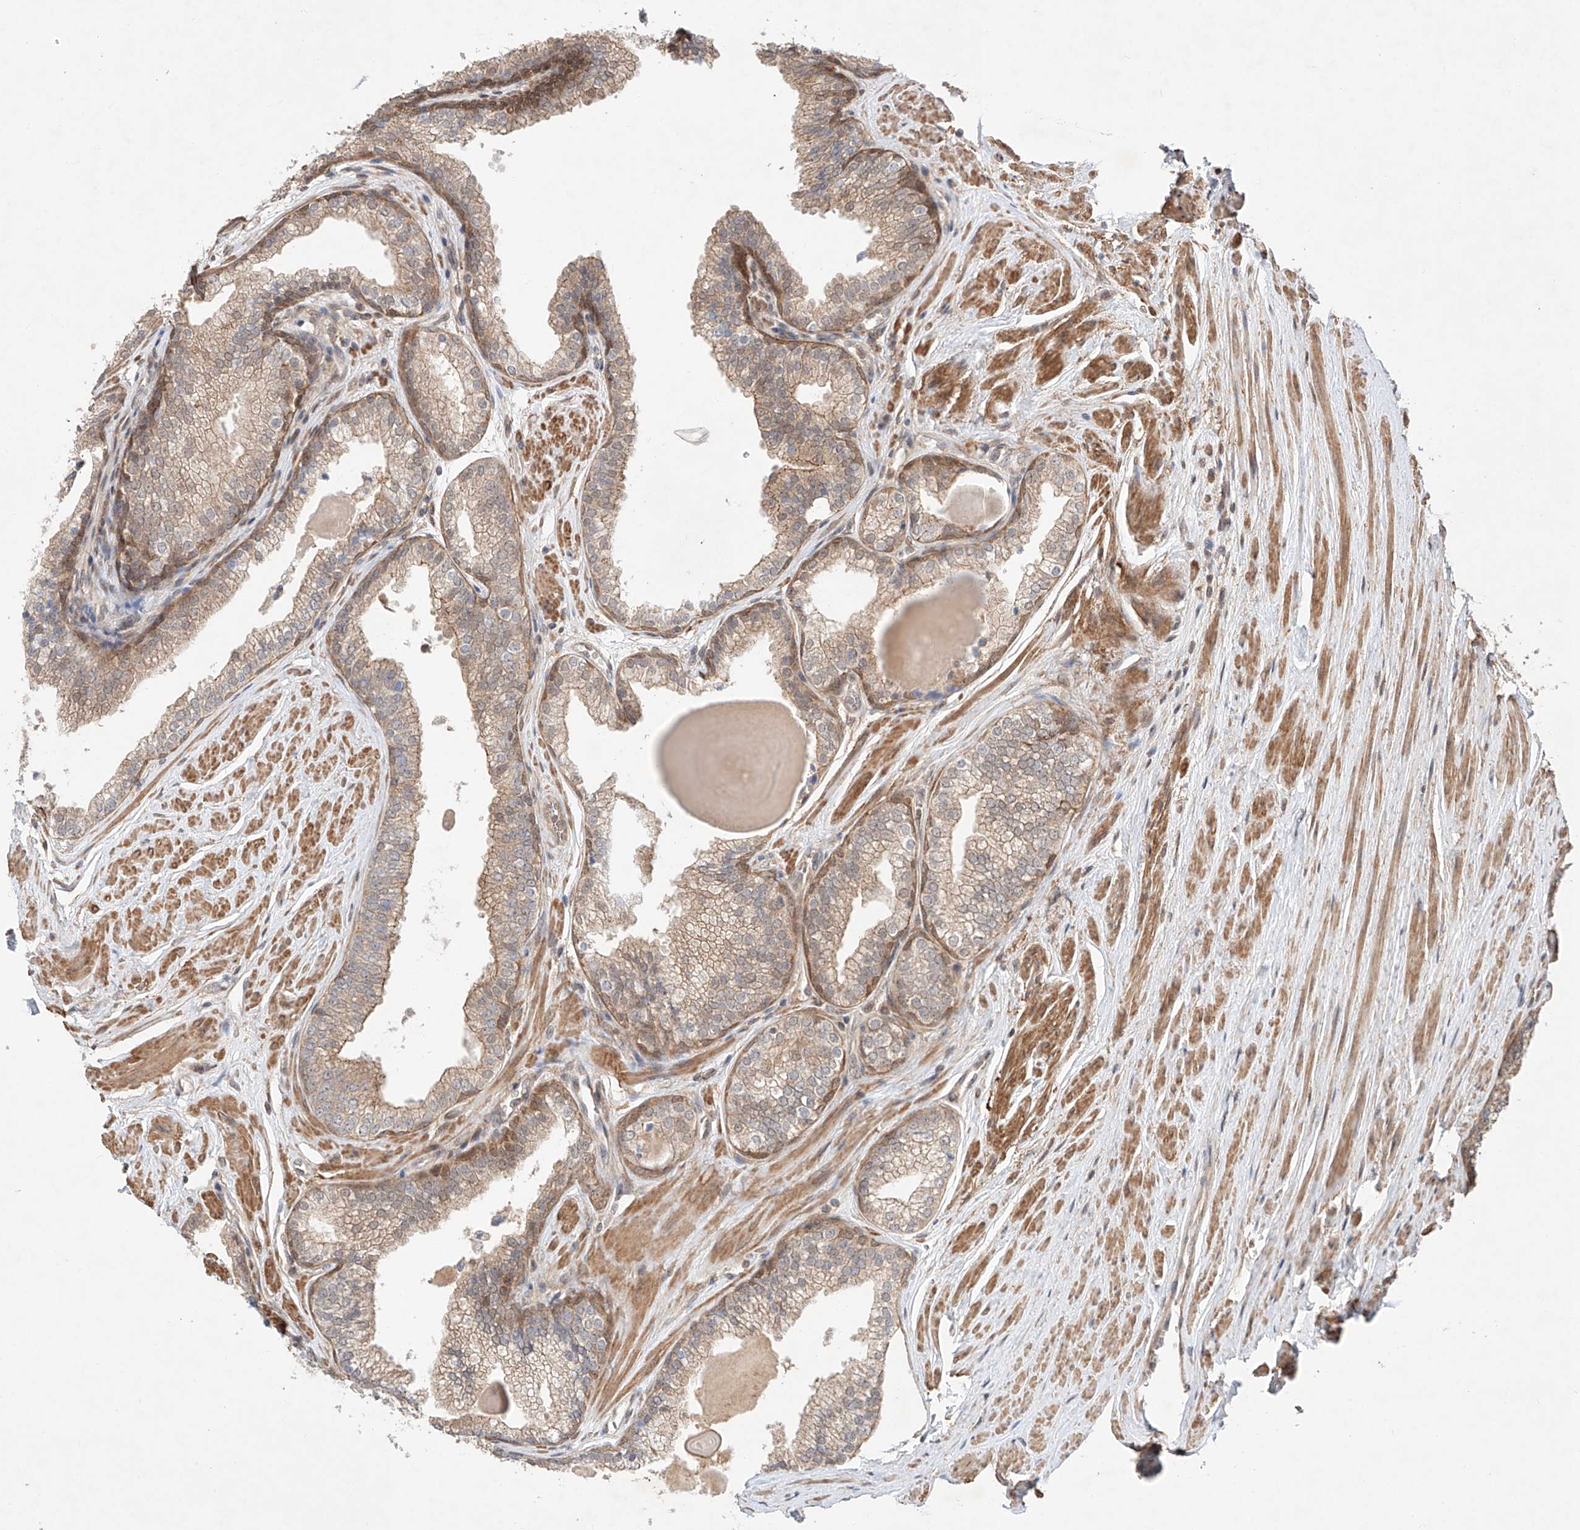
{"staining": {"intensity": "weak", "quantity": ">75%", "location": "cytoplasmic/membranous"}, "tissue": "prostate cancer", "cell_type": "Tumor cells", "image_type": "cancer", "snomed": [{"axis": "morphology", "description": "Adenocarcinoma, High grade"}, {"axis": "topography", "description": "Prostate"}], "caption": "Weak cytoplasmic/membranous positivity for a protein is identified in approximately >75% of tumor cells of adenocarcinoma (high-grade) (prostate) using immunohistochemistry (IHC).", "gene": "TSR2", "patient": {"sex": "male", "age": 63}}